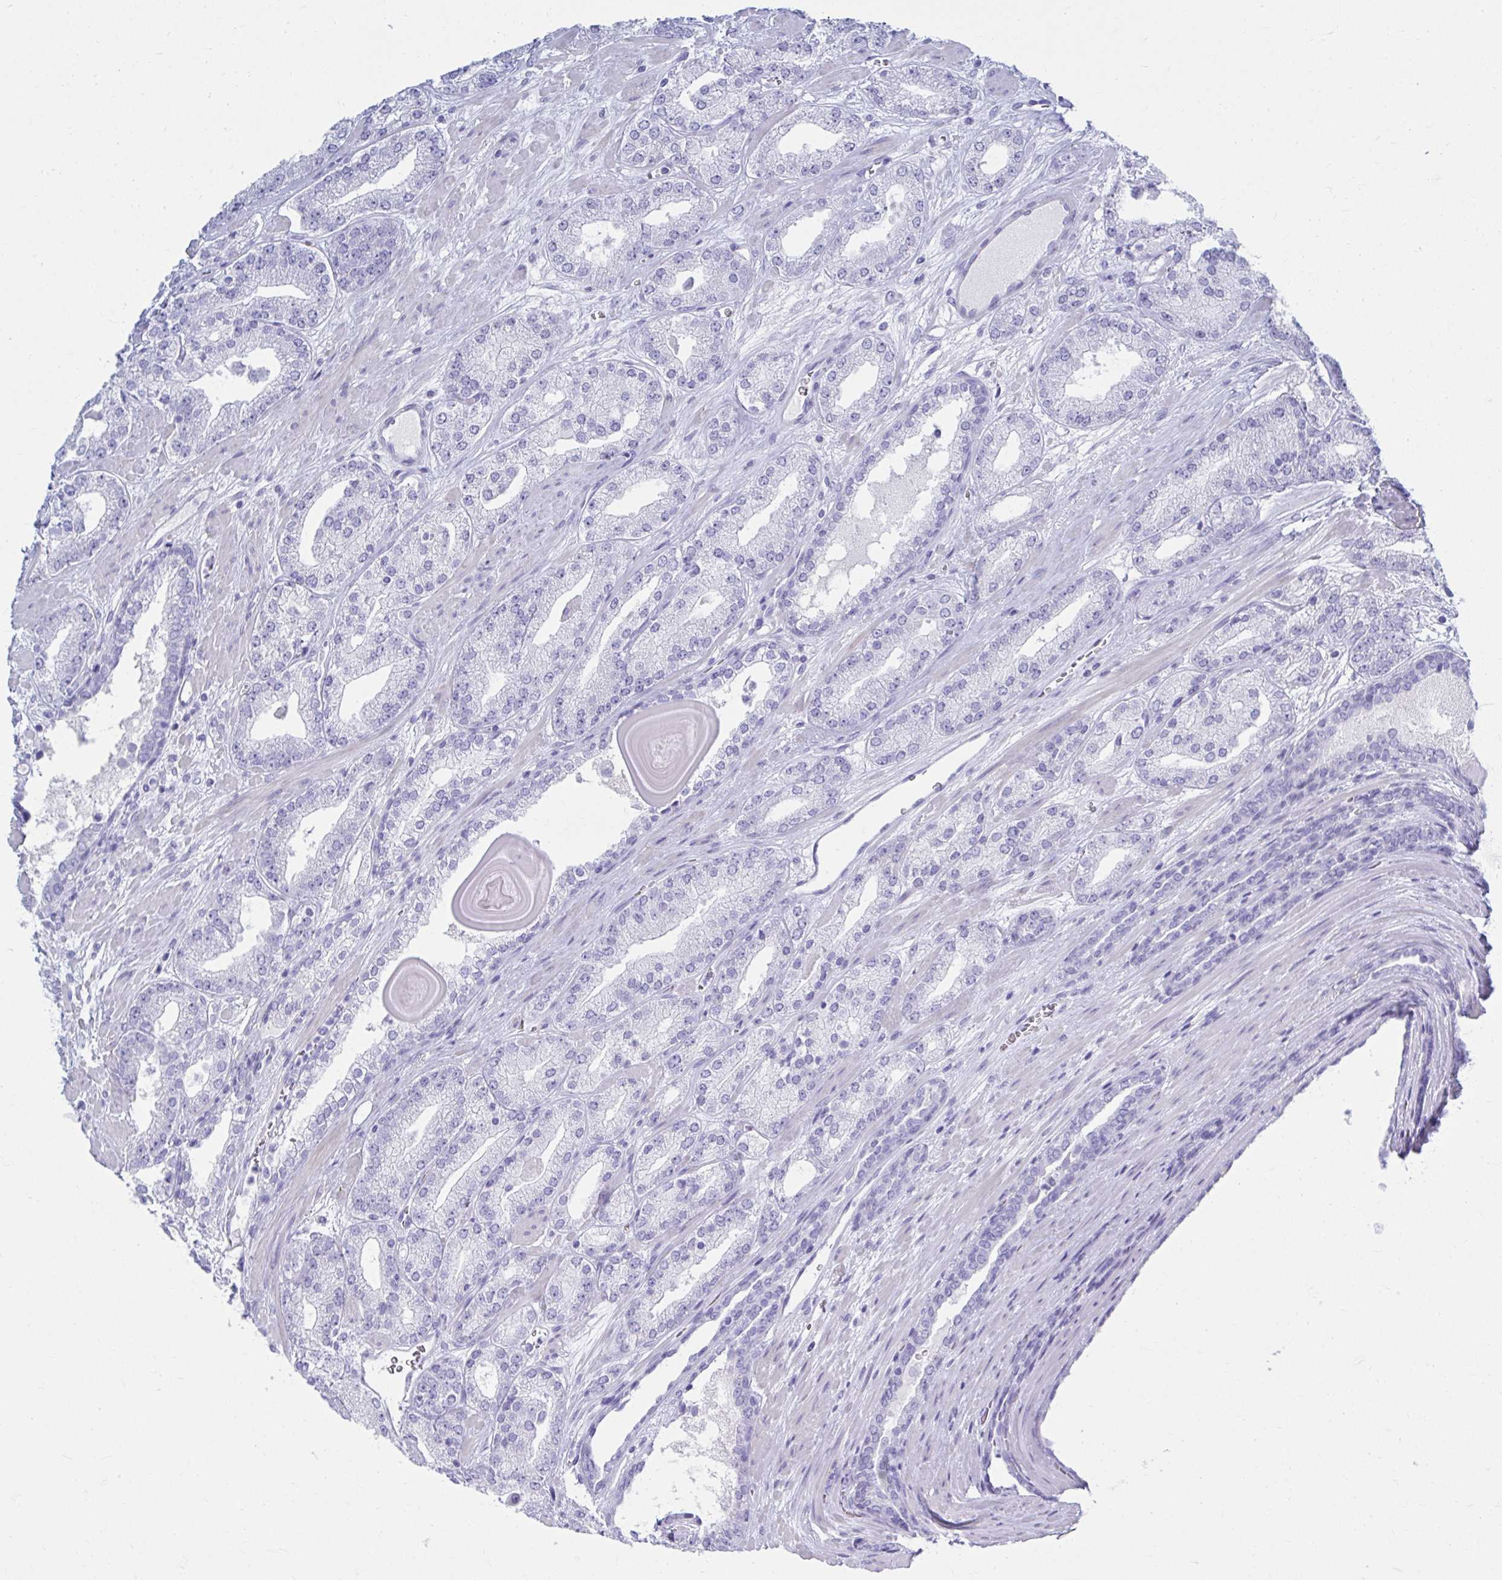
{"staining": {"intensity": "negative", "quantity": "none", "location": "none"}, "tissue": "prostate cancer", "cell_type": "Tumor cells", "image_type": "cancer", "snomed": [{"axis": "morphology", "description": "Adenocarcinoma, High grade"}, {"axis": "topography", "description": "Prostate"}], "caption": "Photomicrograph shows no significant protein staining in tumor cells of prostate adenocarcinoma (high-grade). The staining was performed using DAB (3,3'-diaminobenzidine) to visualize the protein expression in brown, while the nuclei were stained in blue with hematoxylin (Magnification: 20x).", "gene": "ATP4B", "patient": {"sex": "male", "age": 64}}